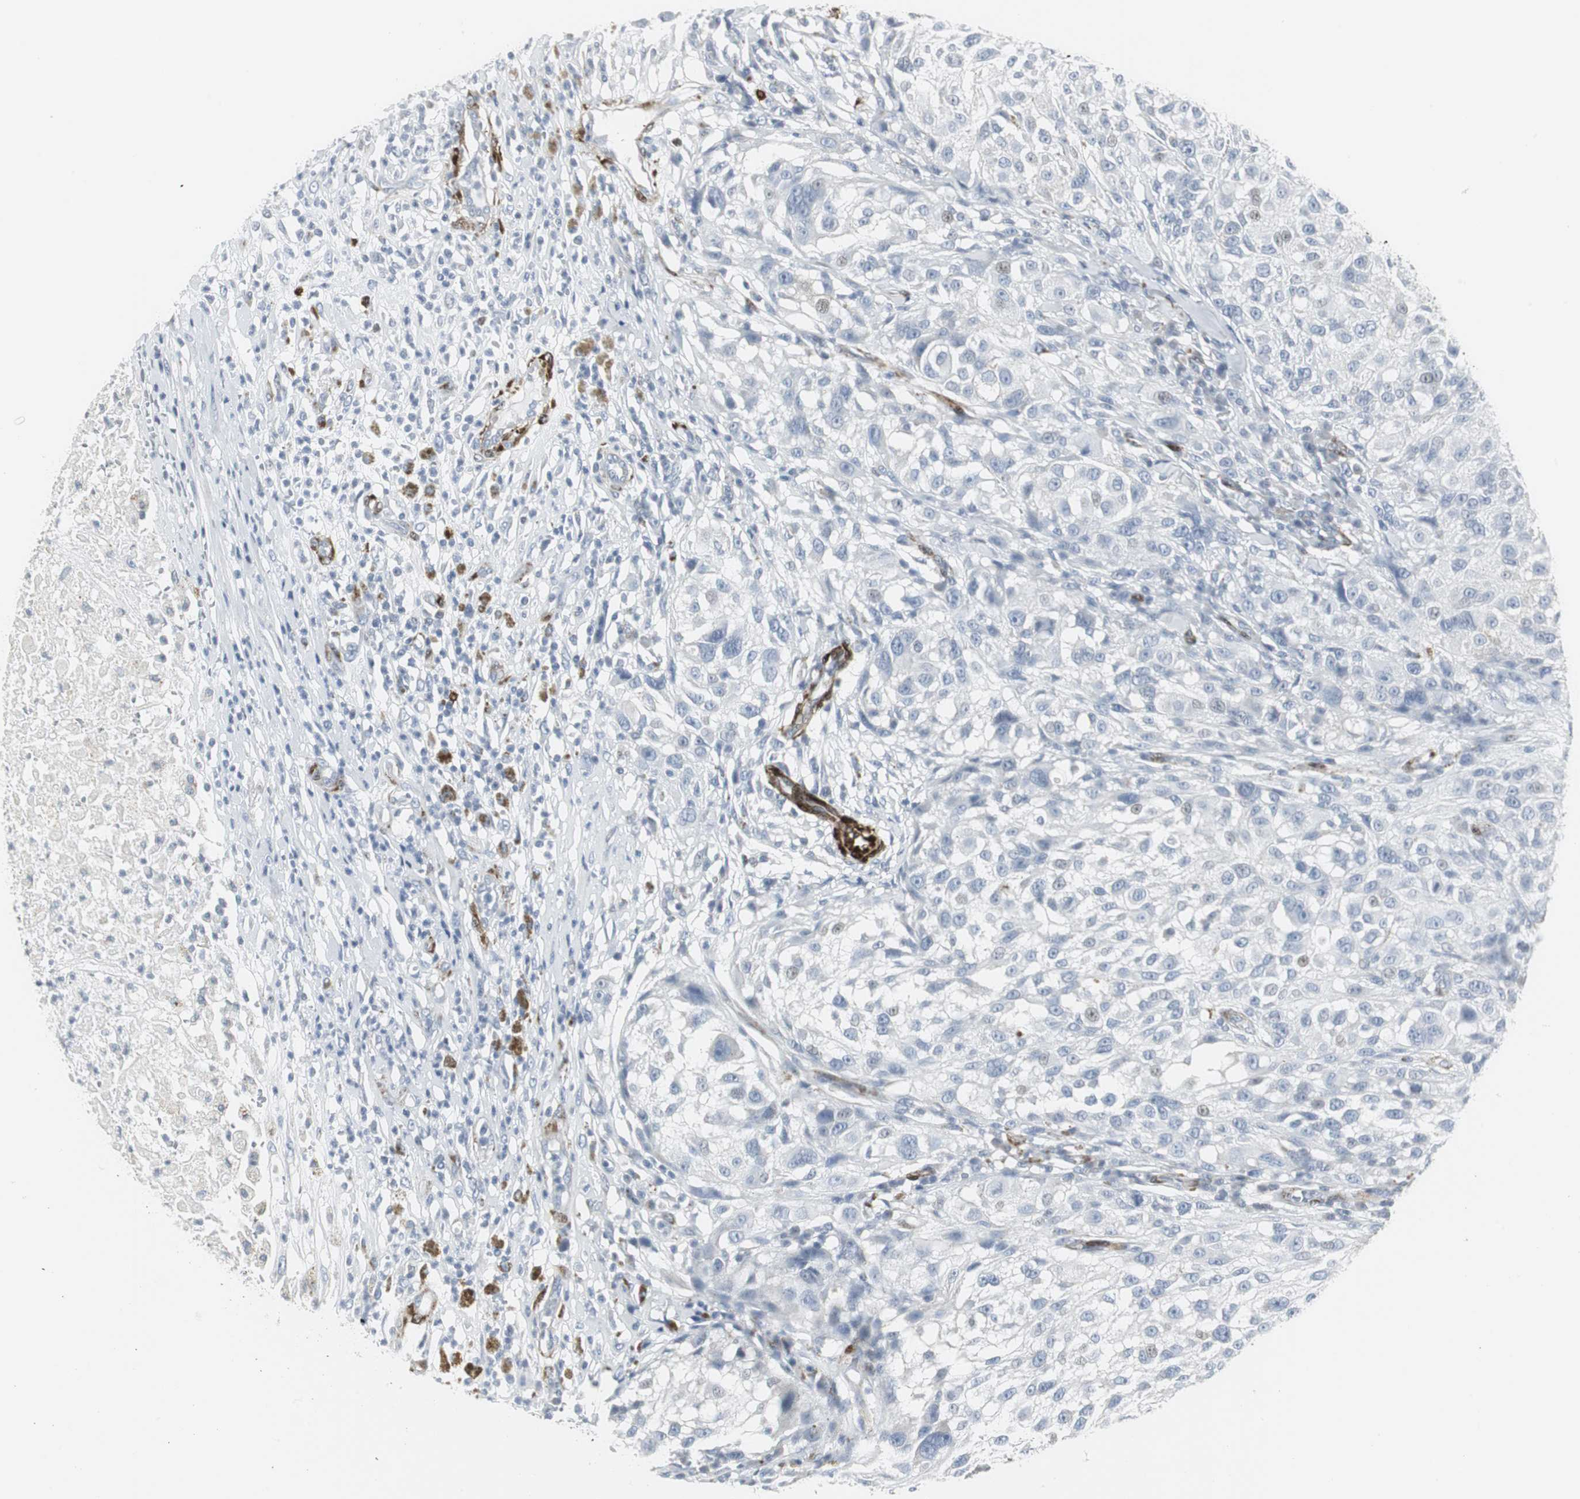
{"staining": {"intensity": "negative", "quantity": "none", "location": "none"}, "tissue": "melanoma", "cell_type": "Tumor cells", "image_type": "cancer", "snomed": [{"axis": "morphology", "description": "Necrosis, NOS"}, {"axis": "morphology", "description": "Malignant melanoma, NOS"}, {"axis": "topography", "description": "Skin"}], "caption": "Tumor cells are negative for brown protein staining in melanoma. (Stains: DAB (3,3'-diaminobenzidine) immunohistochemistry (IHC) with hematoxylin counter stain, Microscopy: brightfield microscopy at high magnification).", "gene": "PPP1R14A", "patient": {"sex": "female", "age": 87}}